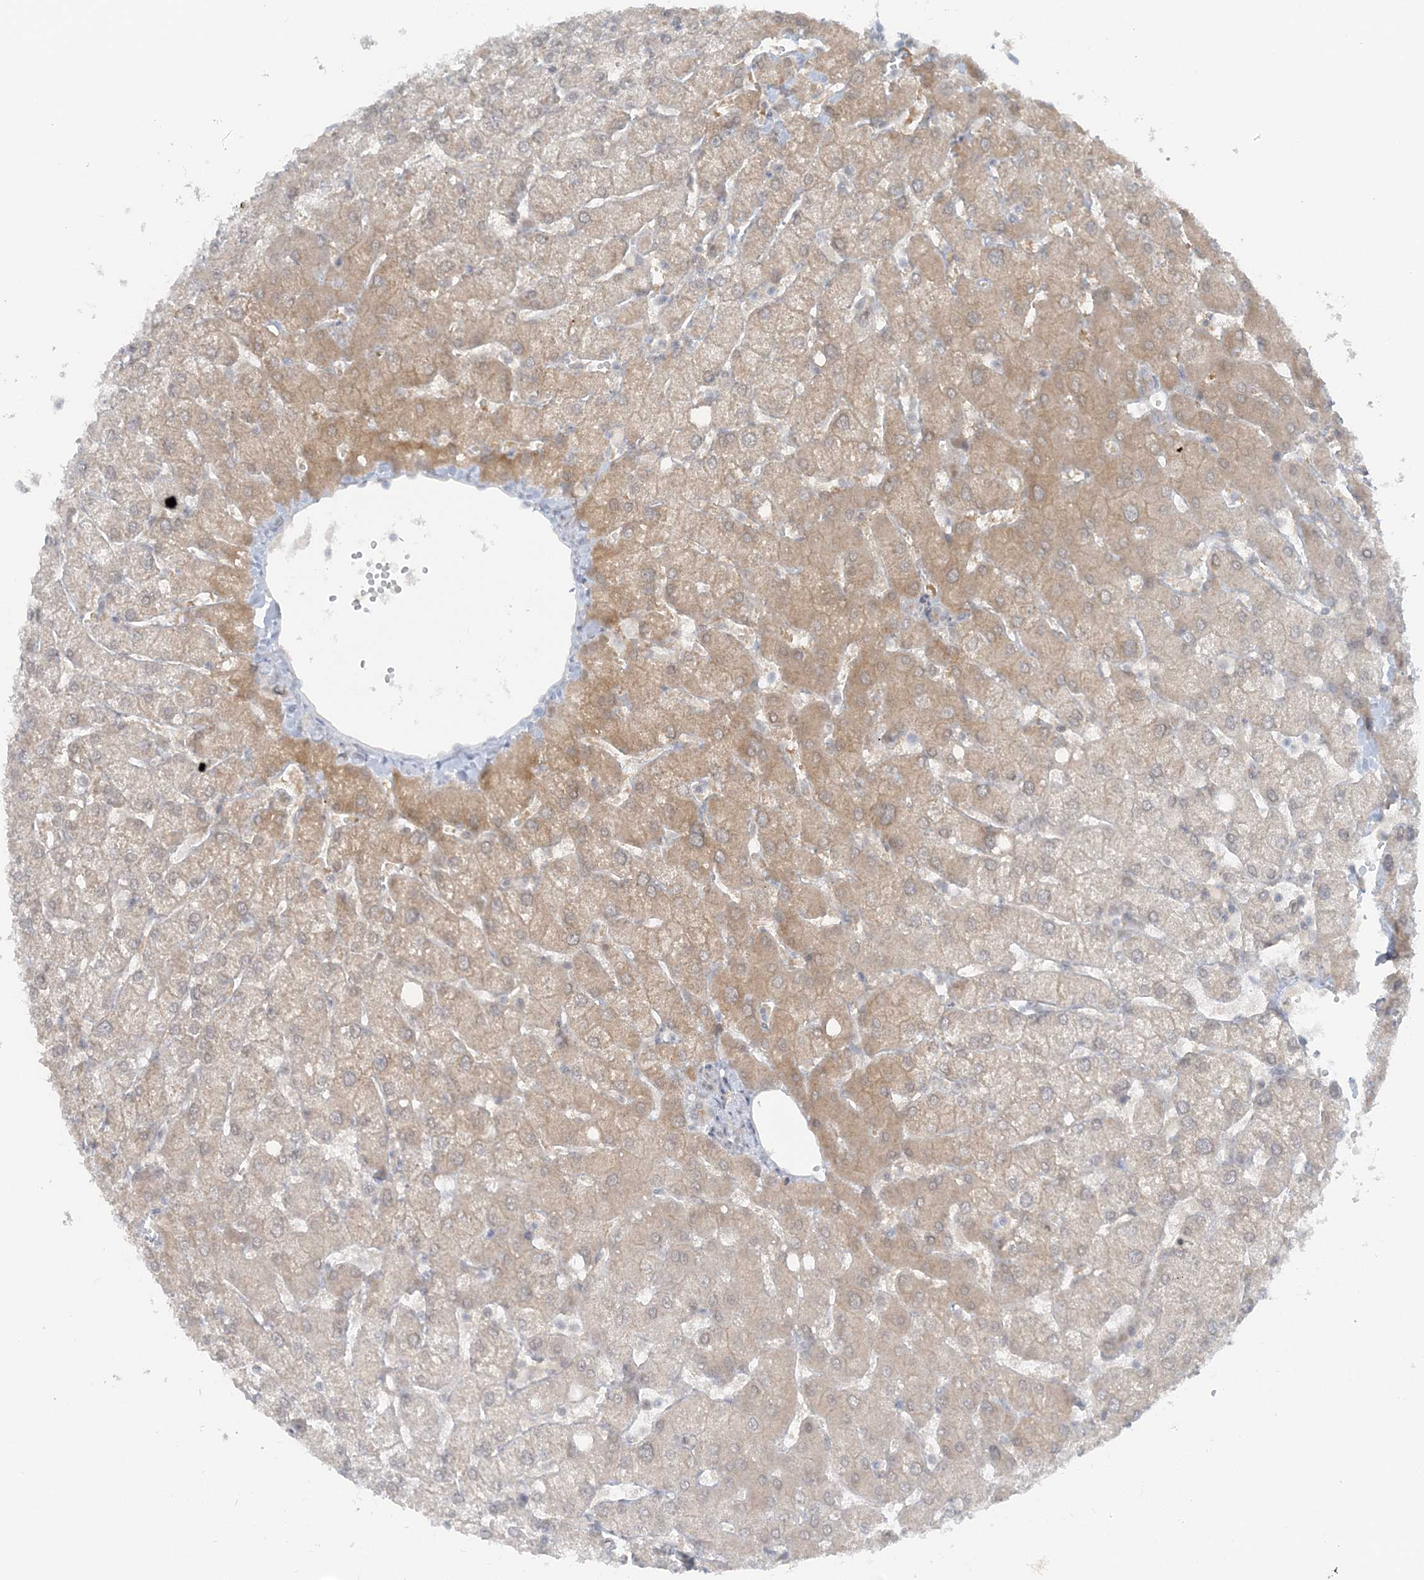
{"staining": {"intensity": "negative", "quantity": "none", "location": "none"}, "tissue": "liver", "cell_type": "Cholangiocytes", "image_type": "normal", "snomed": [{"axis": "morphology", "description": "Normal tissue, NOS"}, {"axis": "topography", "description": "Liver"}], "caption": "This is an immunohistochemistry micrograph of normal liver. There is no expression in cholangiocytes.", "gene": "ATP11A", "patient": {"sex": "female", "age": 54}}